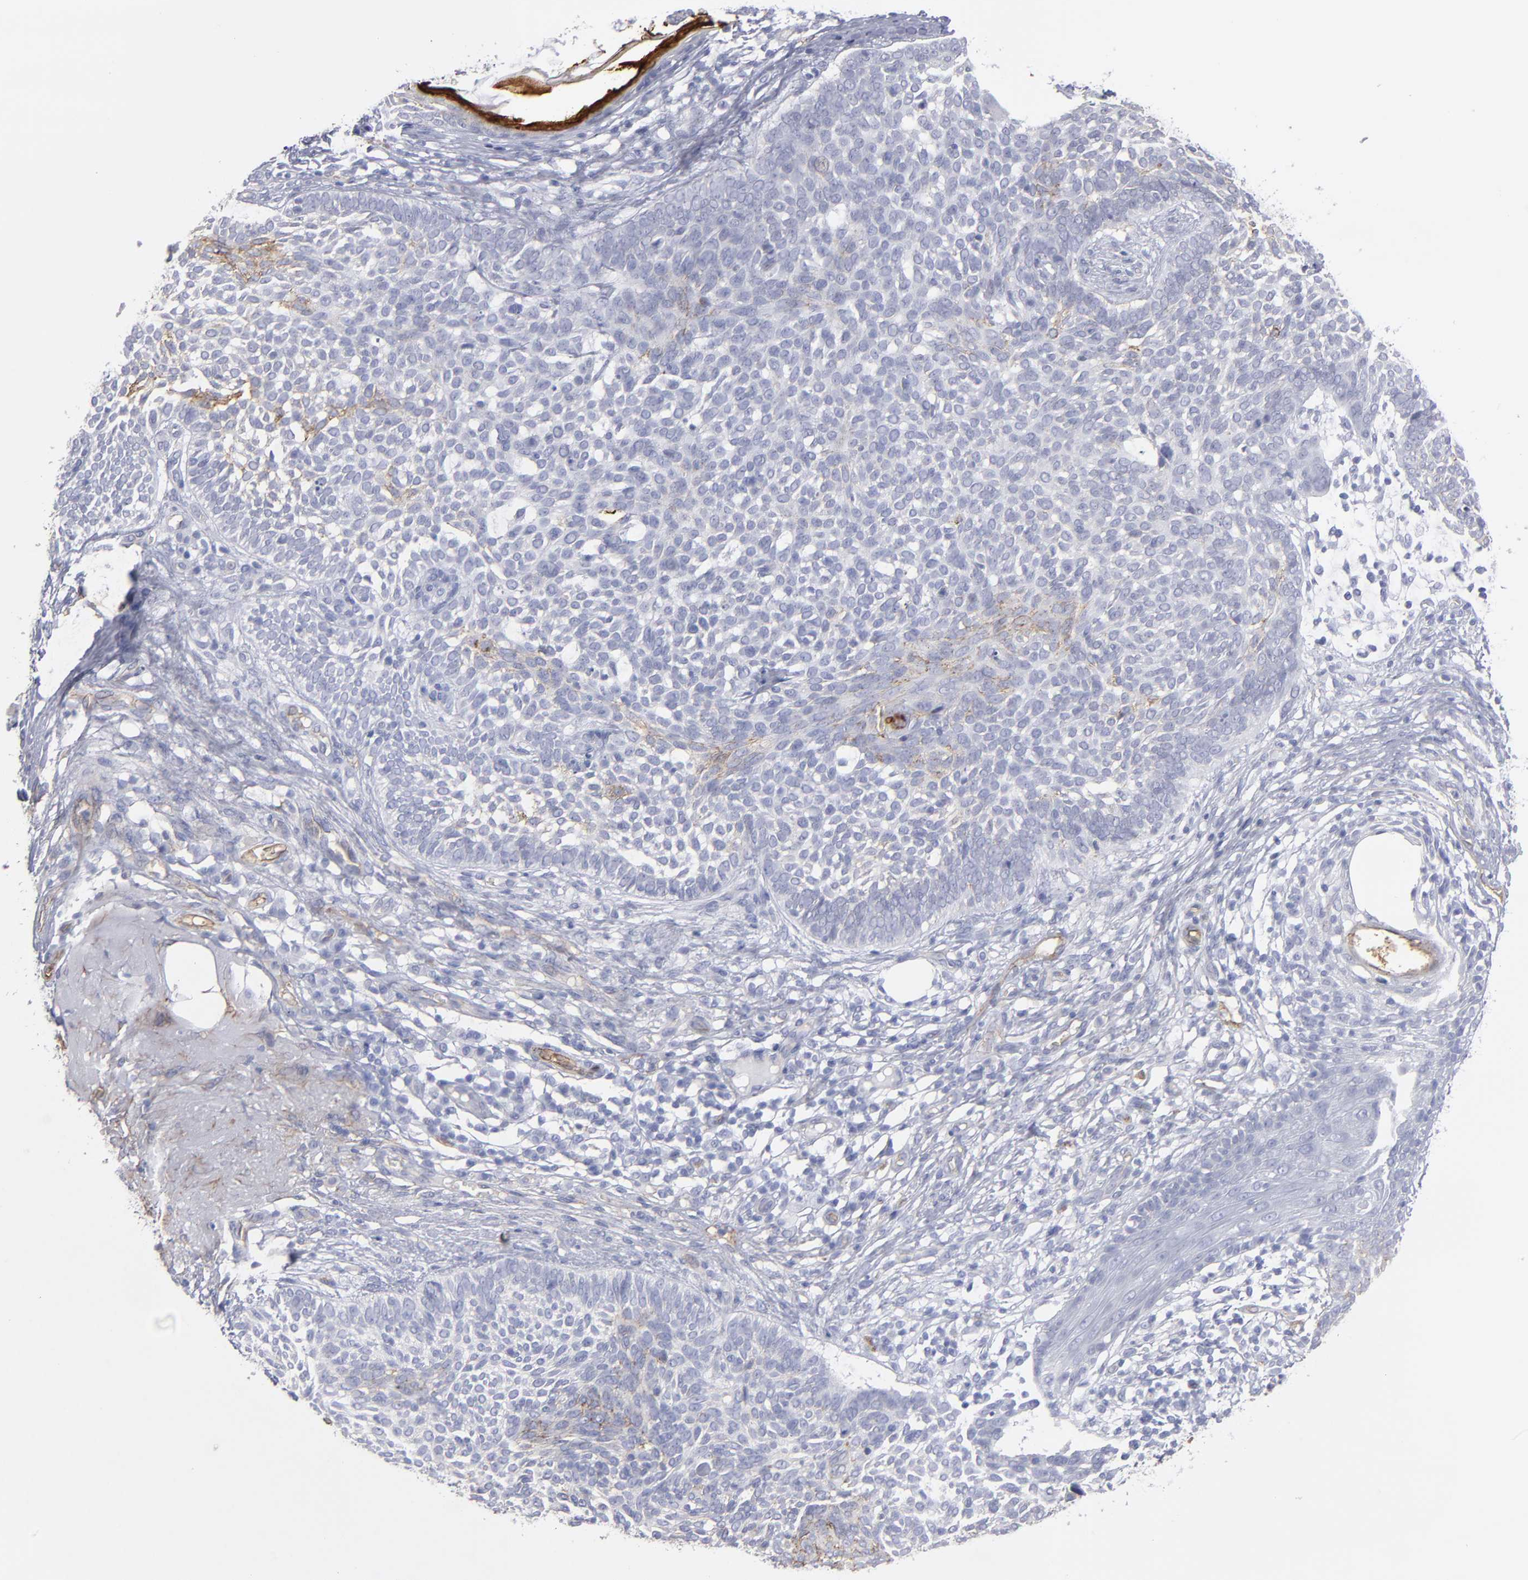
{"staining": {"intensity": "weak", "quantity": "<25%", "location": "cytoplasmic/membranous"}, "tissue": "skin cancer", "cell_type": "Tumor cells", "image_type": "cancer", "snomed": [{"axis": "morphology", "description": "Basal cell carcinoma"}, {"axis": "topography", "description": "Skin"}], "caption": "There is no significant positivity in tumor cells of skin cancer.", "gene": "TM4SF1", "patient": {"sex": "male", "age": 74}}